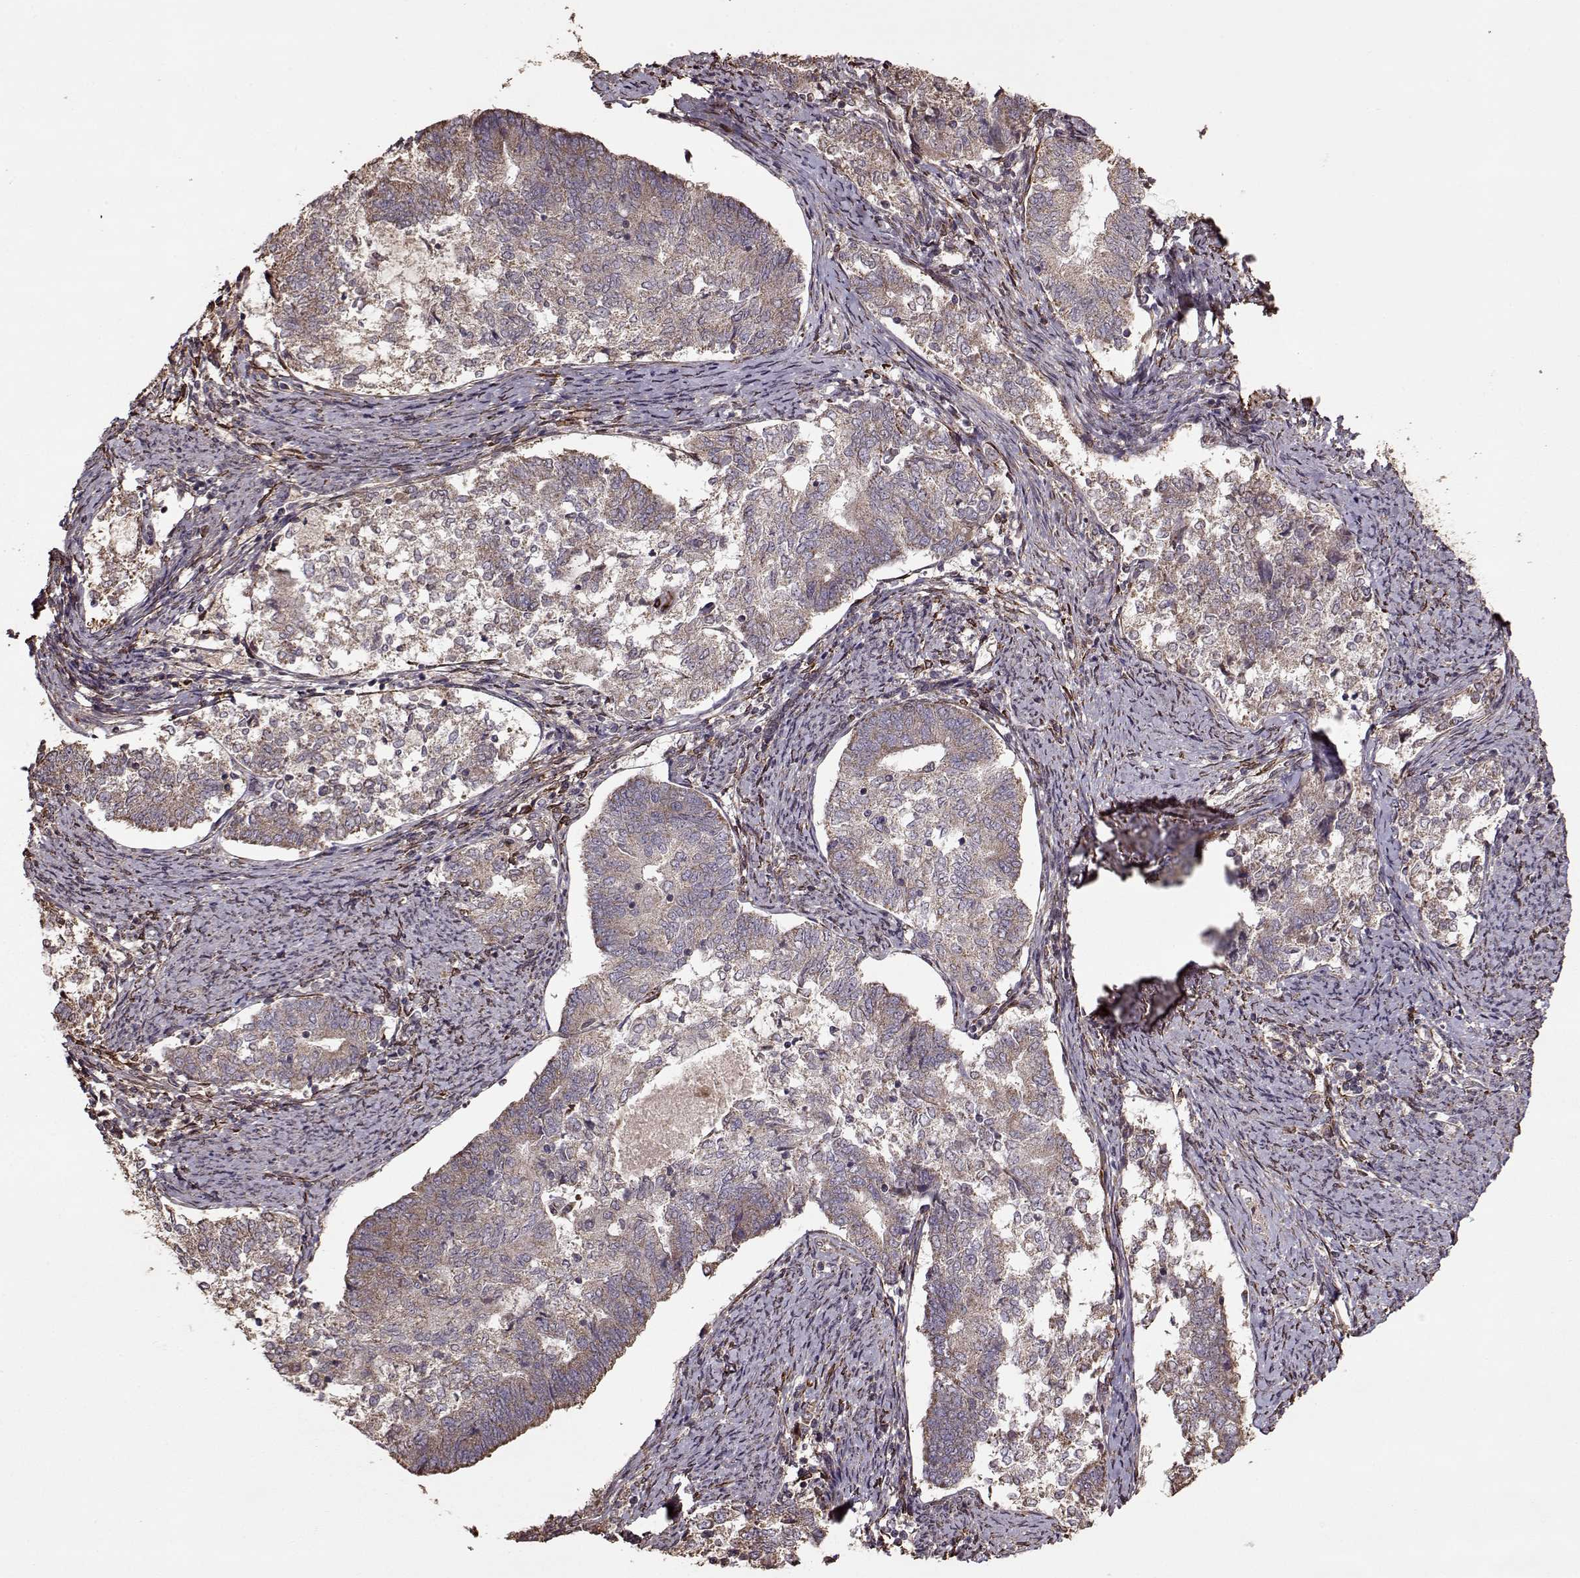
{"staining": {"intensity": "weak", "quantity": ">75%", "location": "cytoplasmic/membranous"}, "tissue": "endometrial cancer", "cell_type": "Tumor cells", "image_type": "cancer", "snomed": [{"axis": "morphology", "description": "Adenocarcinoma, NOS"}, {"axis": "topography", "description": "Endometrium"}], "caption": "Tumor cells display low levels of weak cytoplasmic/membranous positivity in about >75% of cells in endometrial cancer (adenocarcinoma).", "gene": "IMMP1L", "patient": {"sex": "female", "age": 65}}